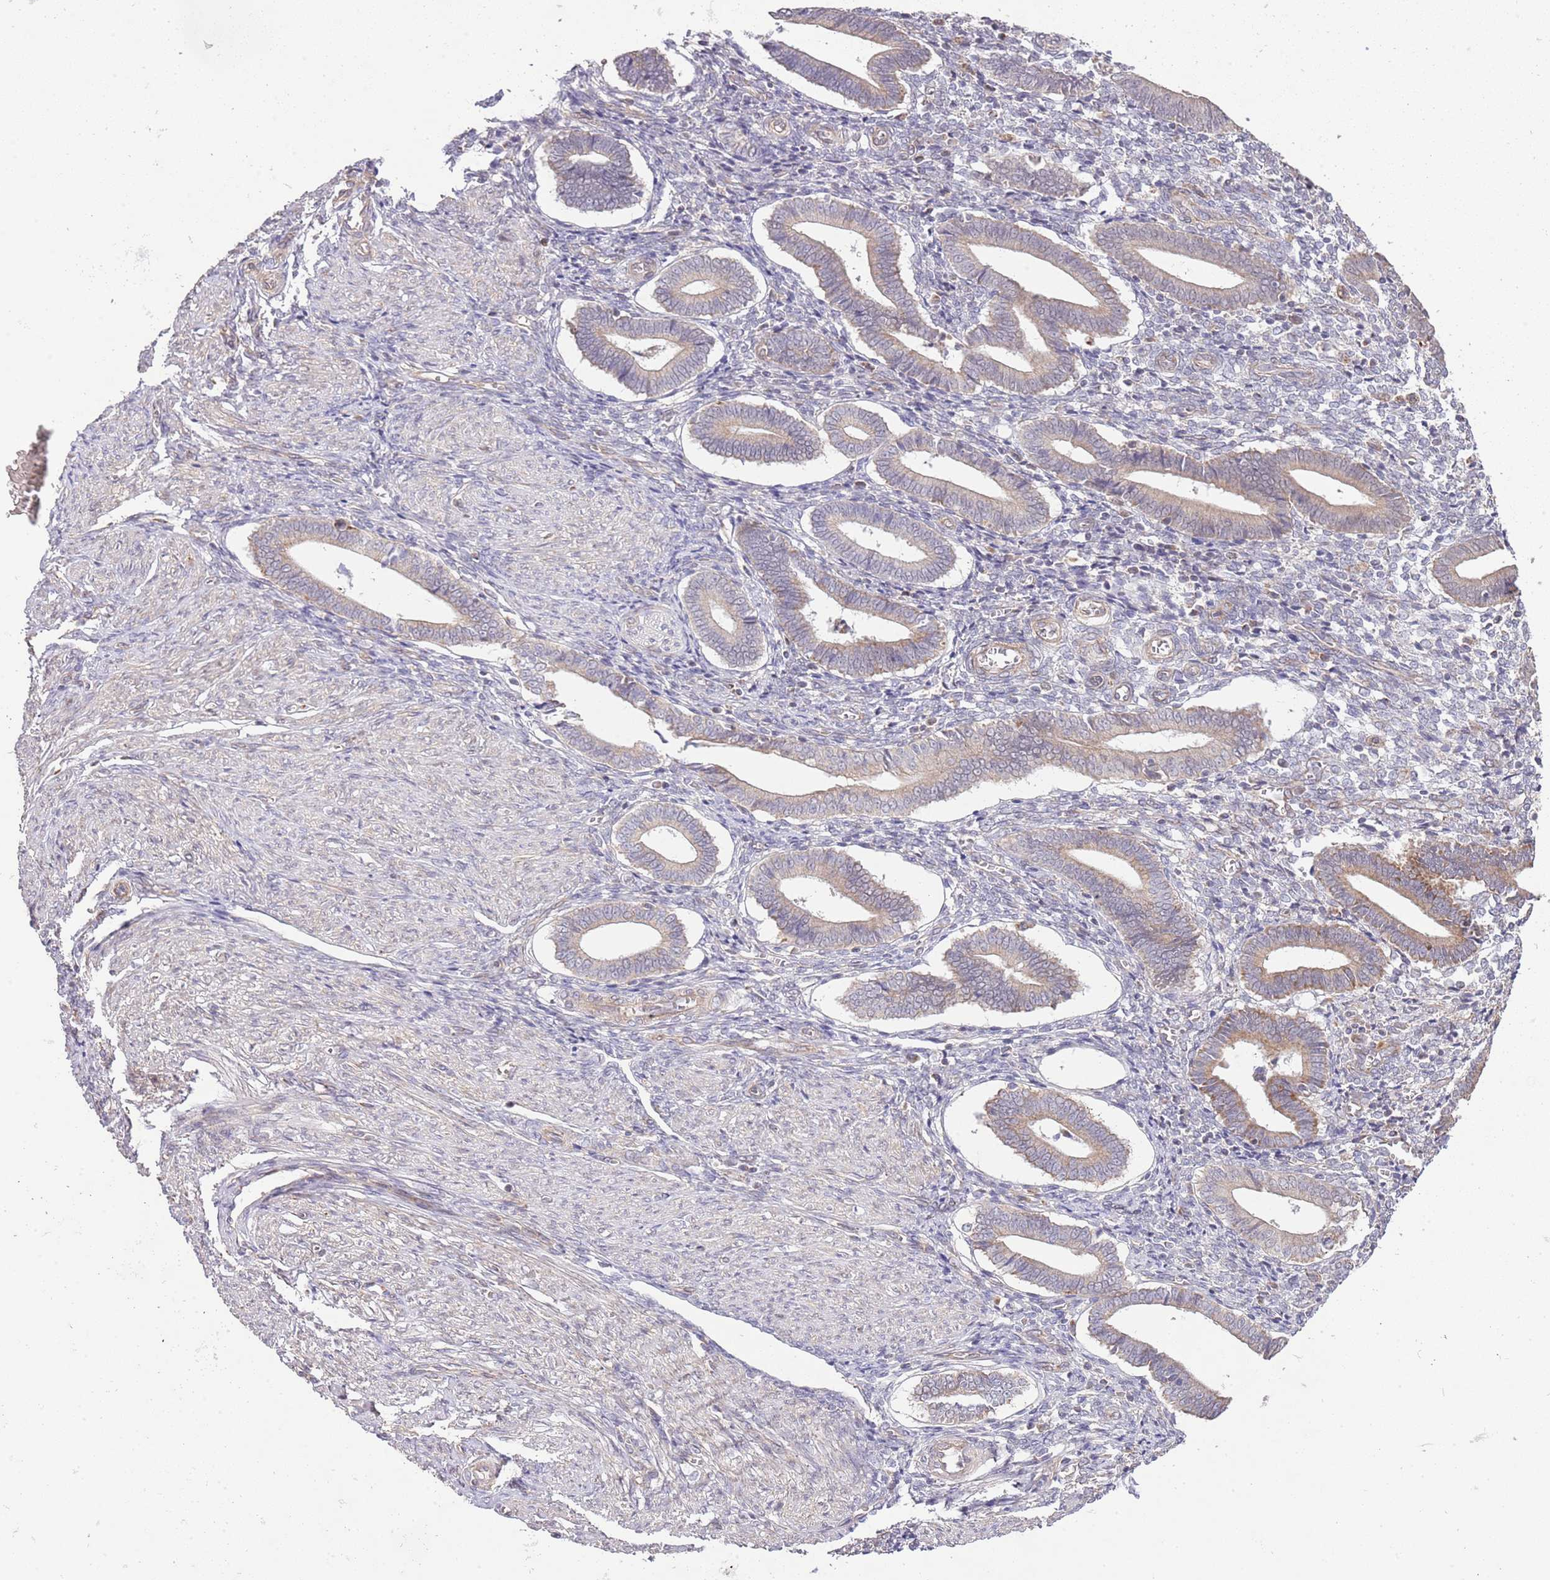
{"staining": {"intensity": "negative", "quantity": "none", "location": "none"}, "tissue": "endometrium", "cell_type": "Cells in endometrial stroma", "image_type": "normal", "snomed": [{"axis": "morphology", "description": "Normal tissue, NOS"}, {"axis": "topography", "description": "Other"}, {"axis": "topography", "description": "Endometrium"}], "caption": "Cells in endometrial stroma are negative for protein expression in benign human endometrium. (IHC, brightfield microscopy, high magnification).", "gene": "IVD", "patient": {"sex": "female", "age": 44}}